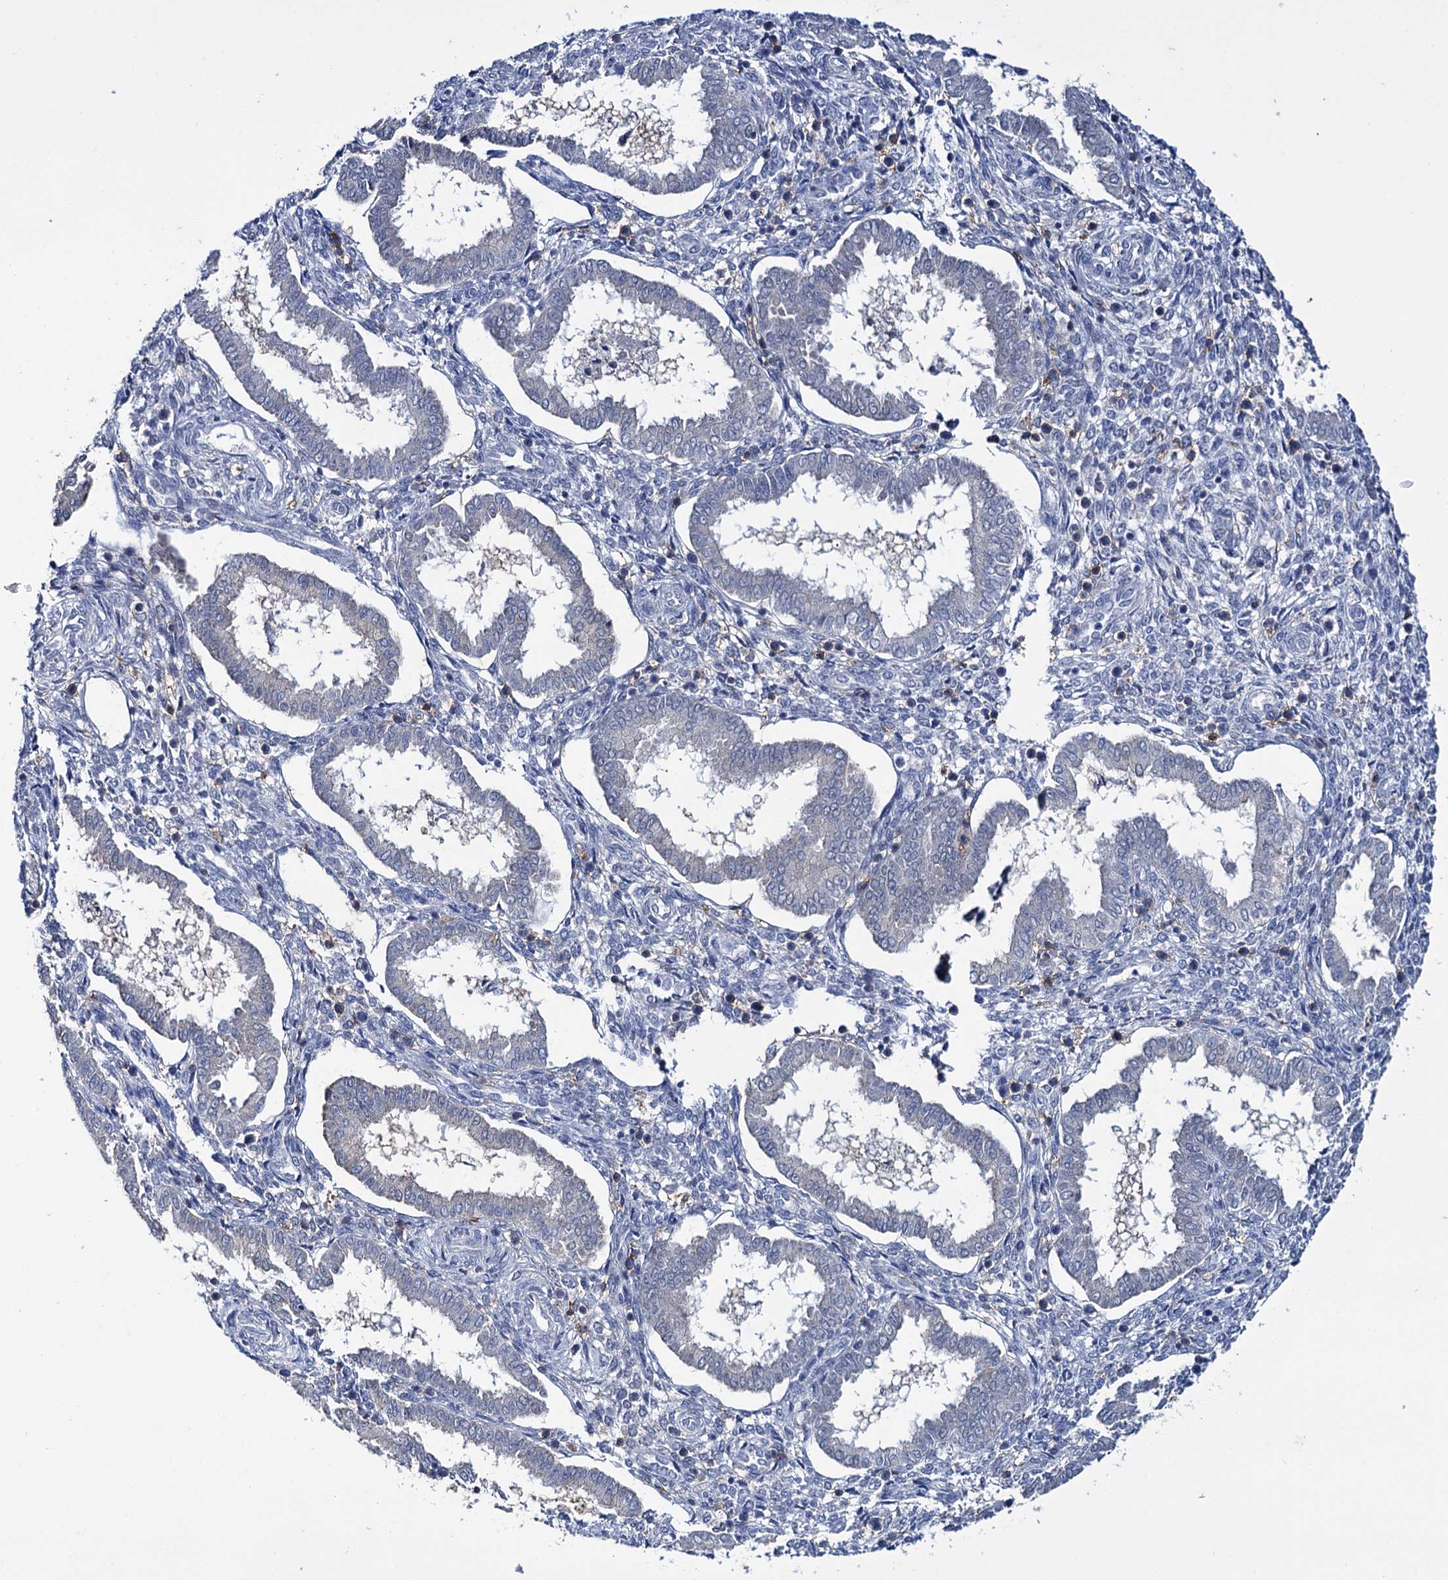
{"staining": {"intensity": "negative", "quantity": "none", "location": "none"}, "tissue": "endometrium", "cell_type": "Cells in endometrial stroma", "image_type": "normal", "snomed": [{"axis": "morphology", "description": "Normal tissue, NOS"}, {"axis": "topography", "description": "Endometrium"}], "caption": "IHC micrograph of benign endometrium stained for a protein (brown), which exhibits no expression in cells in endometrial stroma.", "gene": "MID1IP1", "patient": {"sex": "female", "age": 24}}